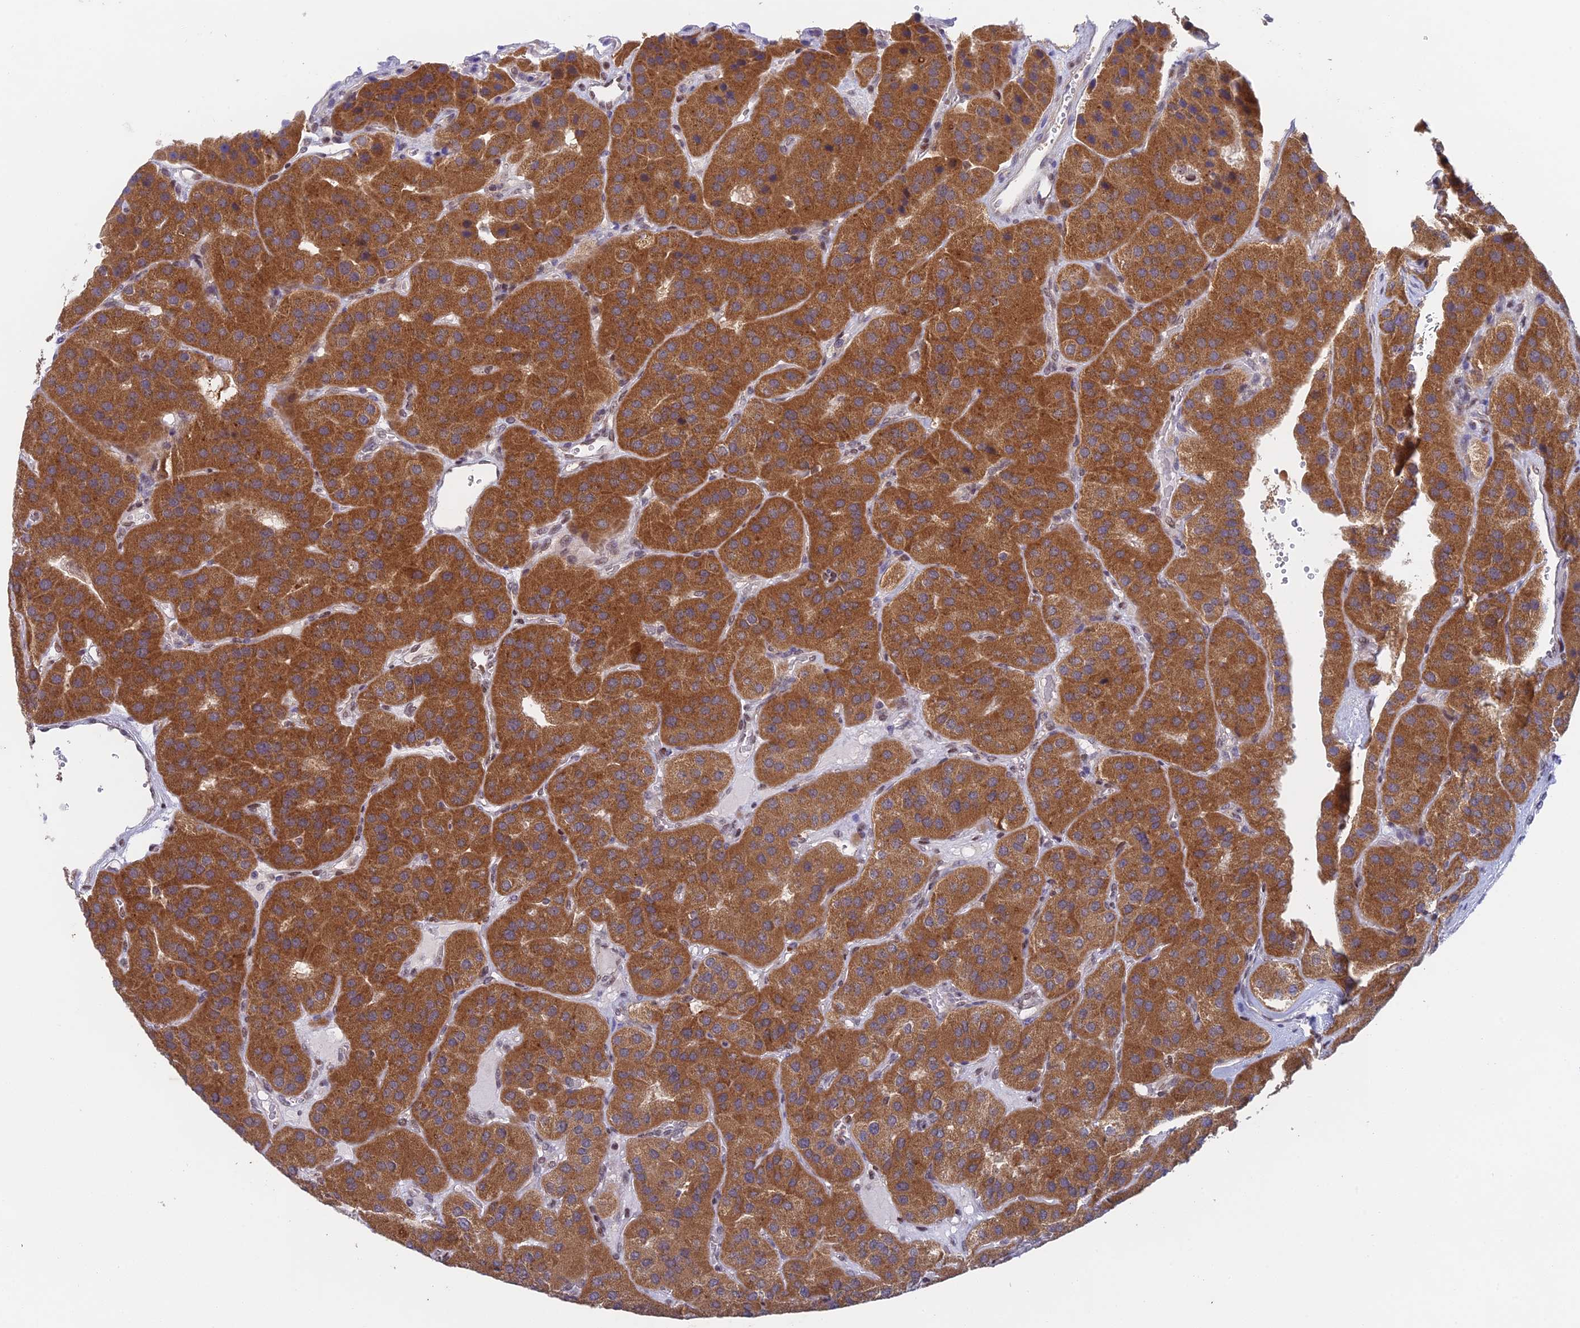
{"staining": {"intensity": "moderate", "quantity": ">75%", "location": "cytoplasmic/membranous"}, "tissue": "parathyroid gland", "cell_type": "Glandular cells", "image_type": "normal", "snomed": [{"axis": "morphology", "description": "Normal tissue, NOS"}, {"axis": "morphology", "description": "Adenoma, NOS"}, {"axis": "topography", "description": "Parathyroid gland"}], "caption": "Protein expression analysis of normal parathyroid gland exhibits moderate cytoplasmic/membranous staining in about >75% of glandular cells.", "gene": "MRPL17", "patient": {"sex": "female", "age": 86}}